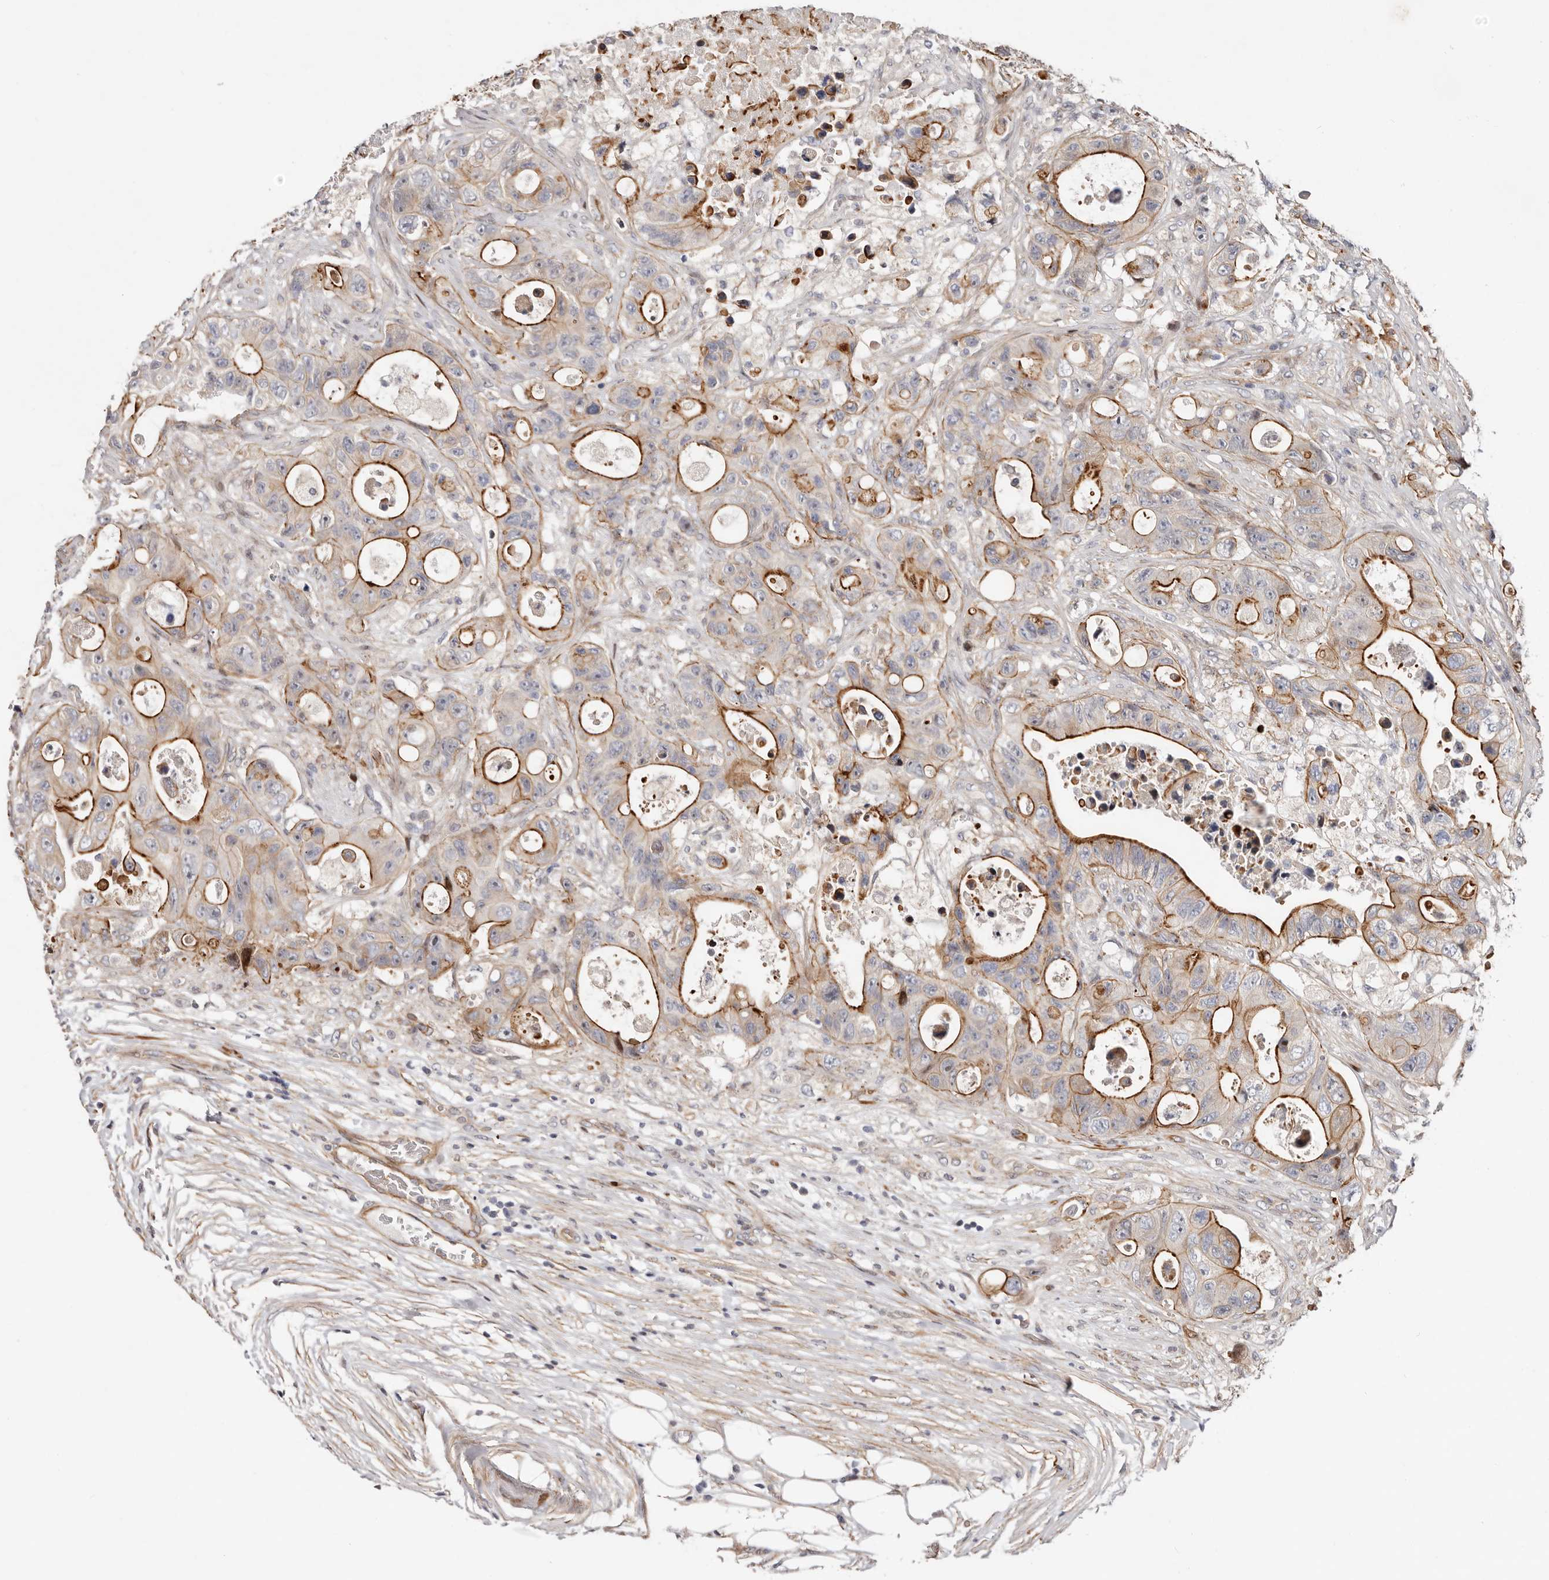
{"staining": {"intensity": "moderate", "quantity": "25%-75%", "location": "cytoplasmic/membranous"}, "tissue": "colorectal cancer", "cell_type": "Tumor cells", "image_type": "cancer", "snomed": [{"axis": "morphology", "description": "Adenocarcinoma, NOS"}, {"axis": "topography", "description": "Colon"}], "caption": "A photomicrograph showing moderate cytoplasmic/membranous positivity in approximately 25%-75% of tumor cells in colorectal cancer (adenocarcinoma), as visualized by brown immunohistochemical staining.", "gene": "EPHX3", "patient": {"sex": "female", "age": 46}}